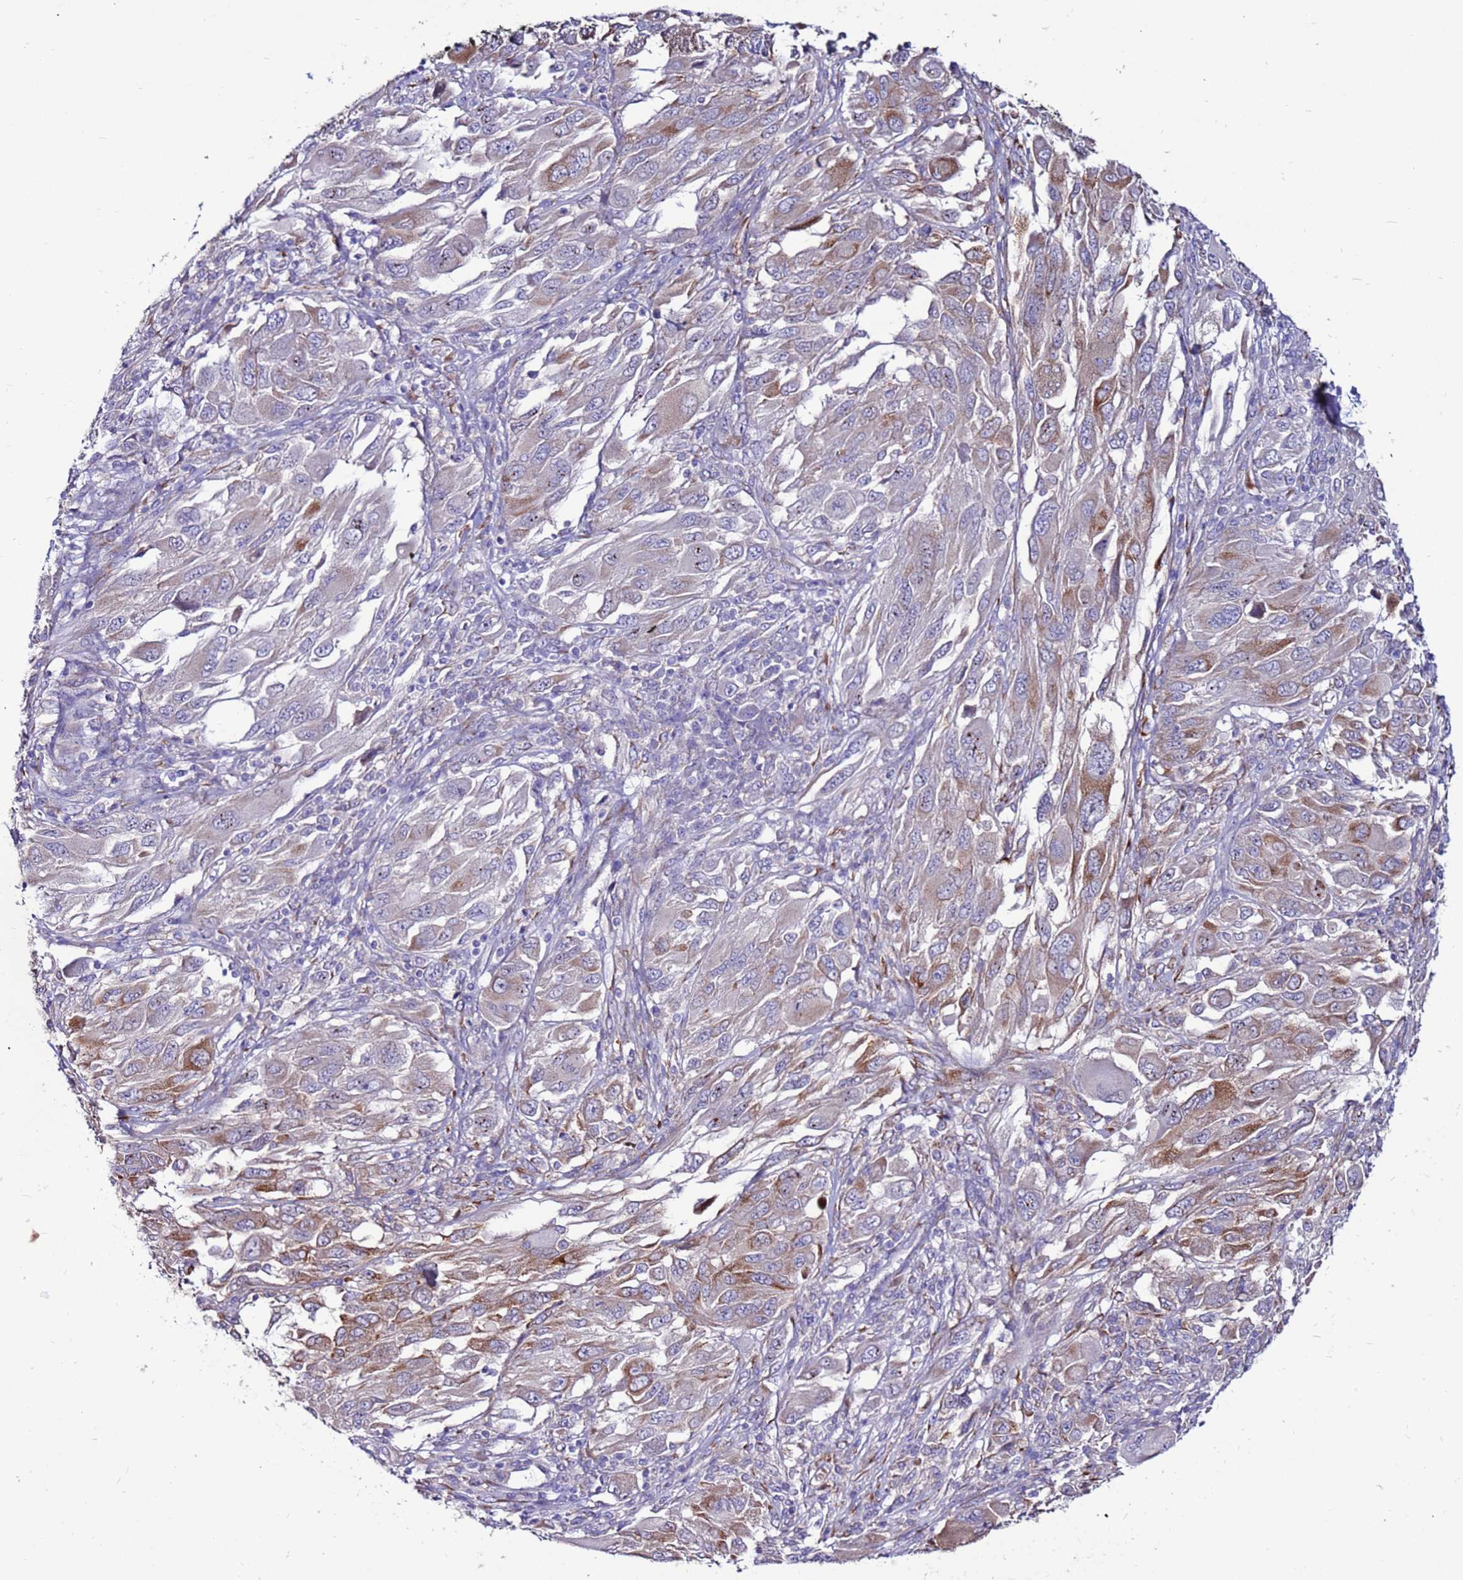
{"staining": {"intensity": "moderate", "quantity": "25%-75%", "location": "cytoplasmic/membranous"}, "tissue": "melanoma", "cell_type": "Tumor cells", "image_type": "cancer", "snomed": [{"axis": "morphology", "description": "Malignant melanoma, NOS"}, {"axis": "topography", "description": "Skin"}], "caption": "This micrograph displays immunohistochemistry staining of melanoma, with medium moderate cytoplasmic/membranous expression in about 25%-75% of tumor cells.", "gene": "SLC44A3", "patient": {"sex": "female", "age": 91}}